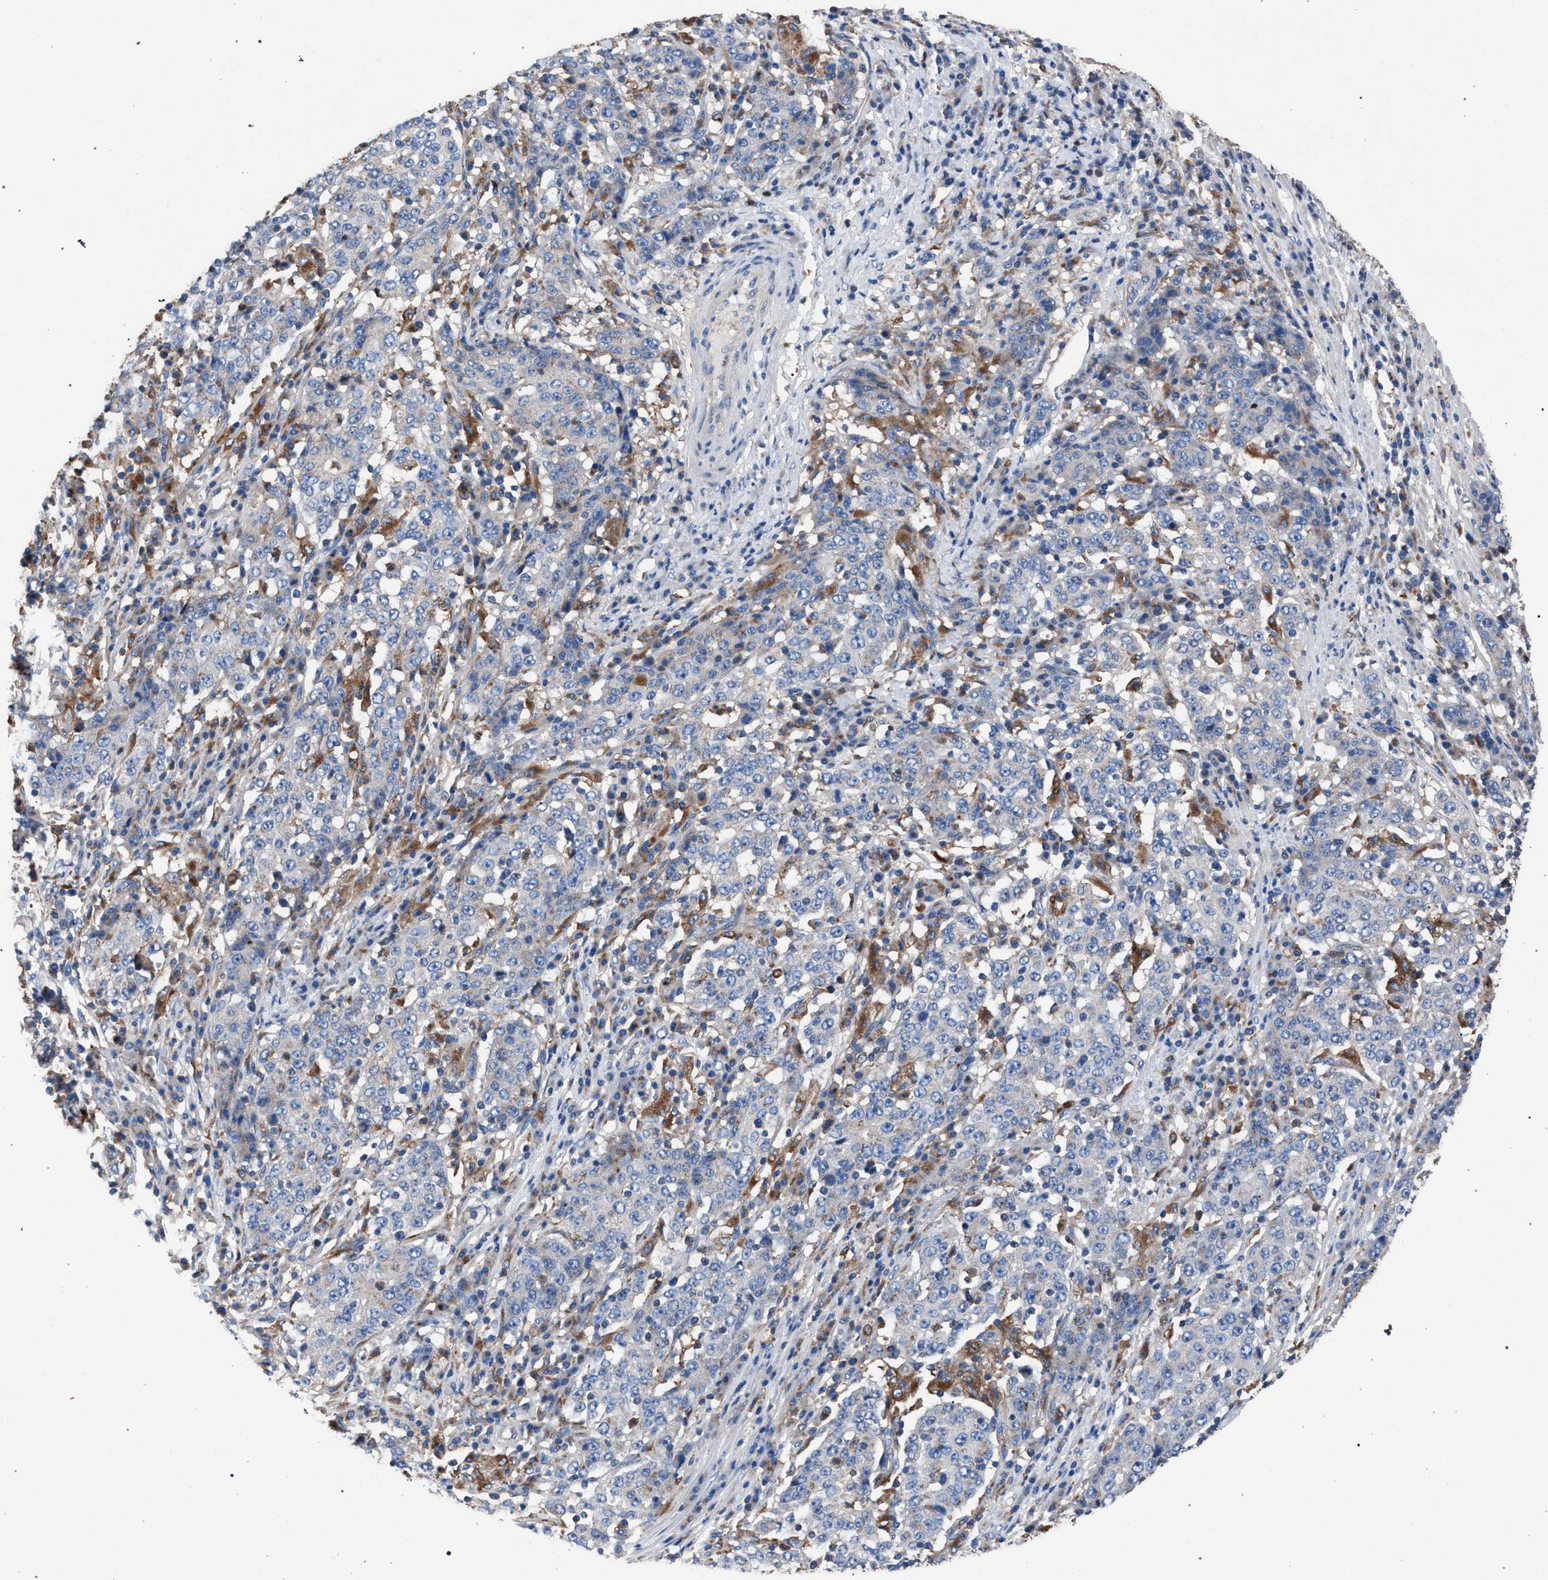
{"staining": {"intensity": "negative", "quantity": "none", "location": "none"}, "tissue": "stomach cancer", "cell_type": "Tumor cells", "image_type": "cancer", "snomed": [{"axis": "morphology", "description": "Adenocarcinoma, NOS"}, {"axis": "topography", "description": "Stomach"}], "caption": "An image of stomach cancer stained for a protein exhibits no brown staining in tumor cells.", "gene": "ATP6V0A1", "patient": {"sex": "male", "age": 59}}